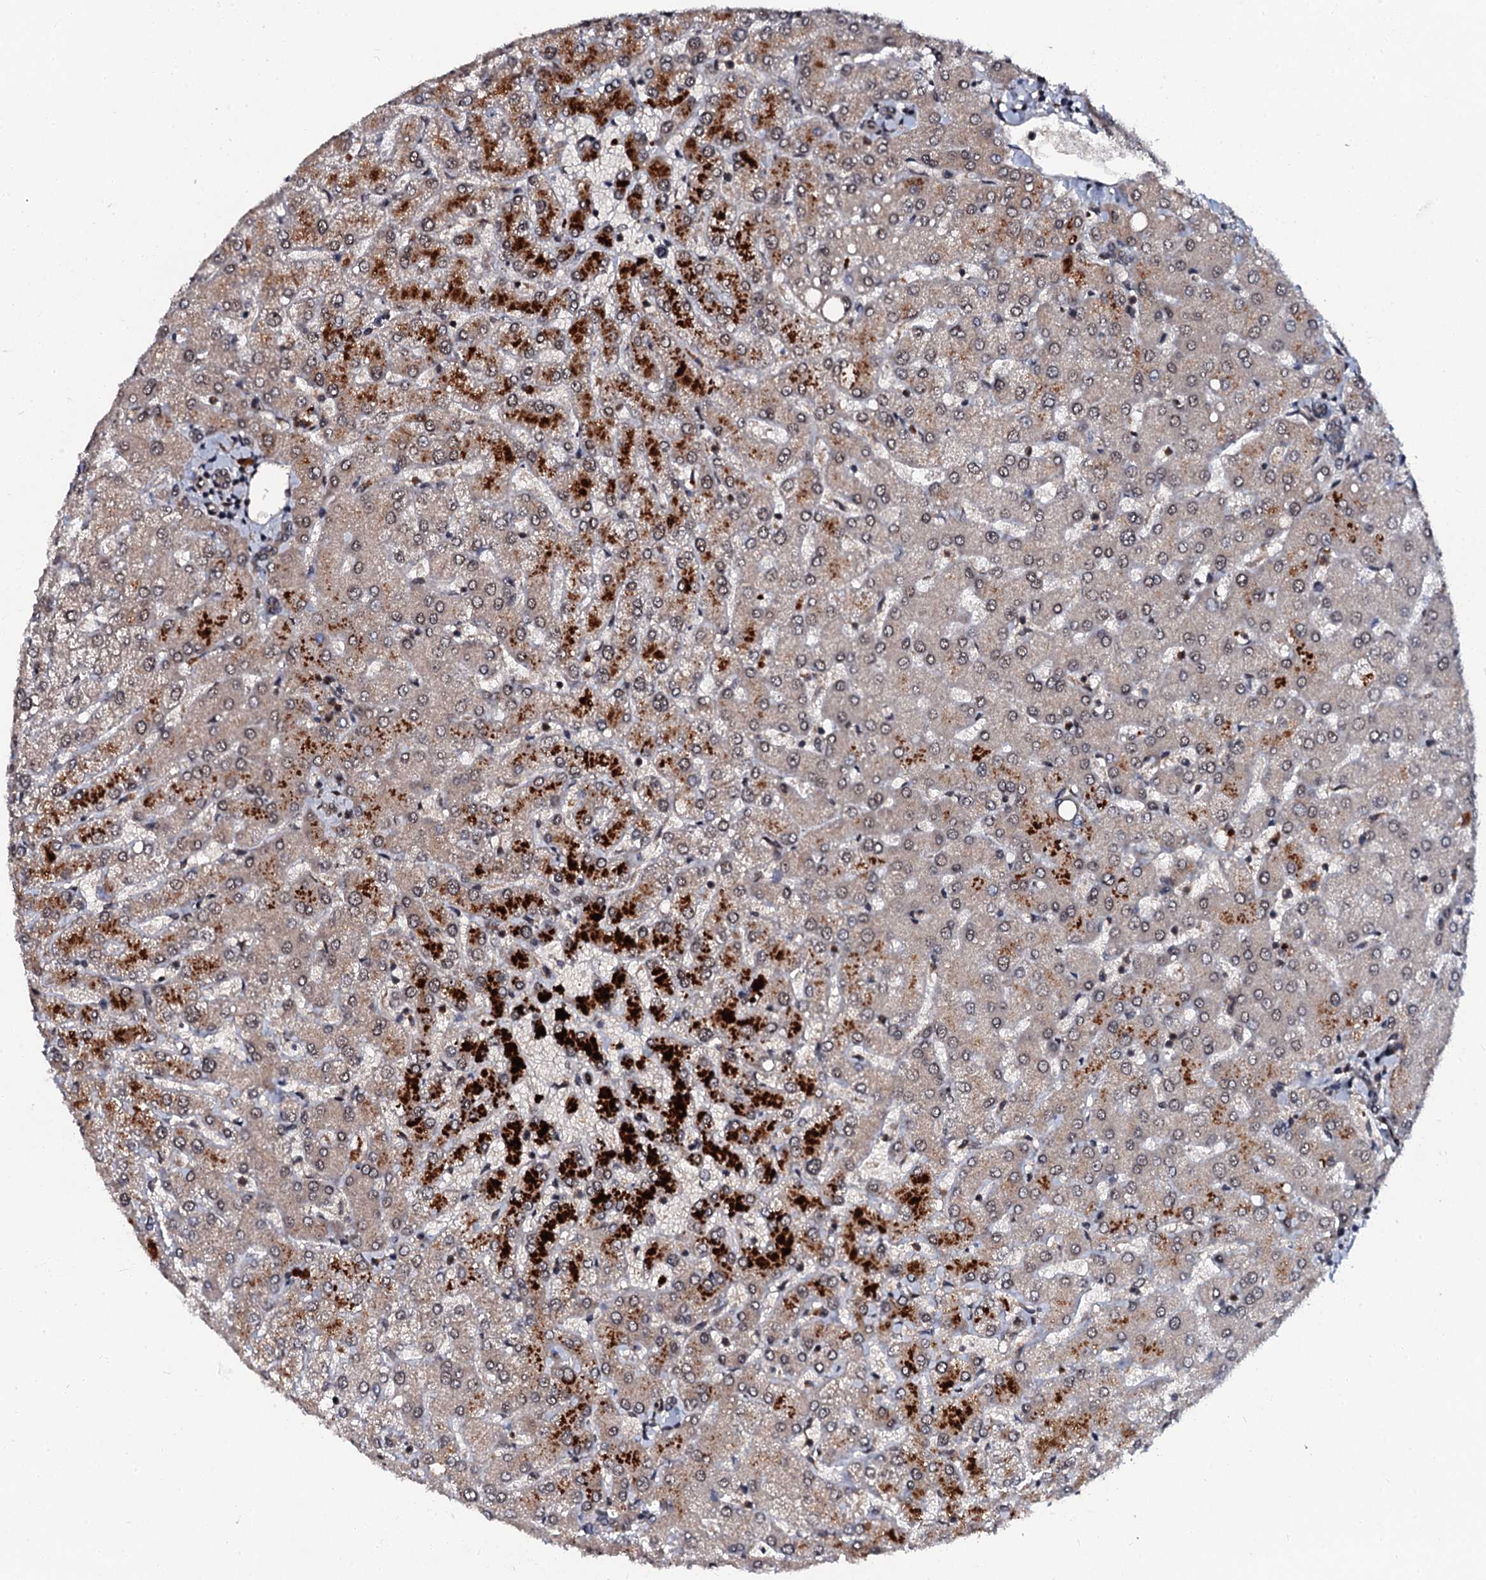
{"staining": {"intensity": "negative", "quantity": "none", "location": "none"}, "tissue": "liver", "cell_type": "Cholangiocytes", "image_type": "normal", "snomed": [{"axis": "morphology", "description": "Normal tissue, NOS"}, {"axis": "topography", "description": "Liver"}], "caption": "Immunohistochemical staining of unremarkable liver demonstrates no significant positivity in cholangiocytes.", "gene": "N4BP1", "patient": {"sex": "female", "age": 54}}